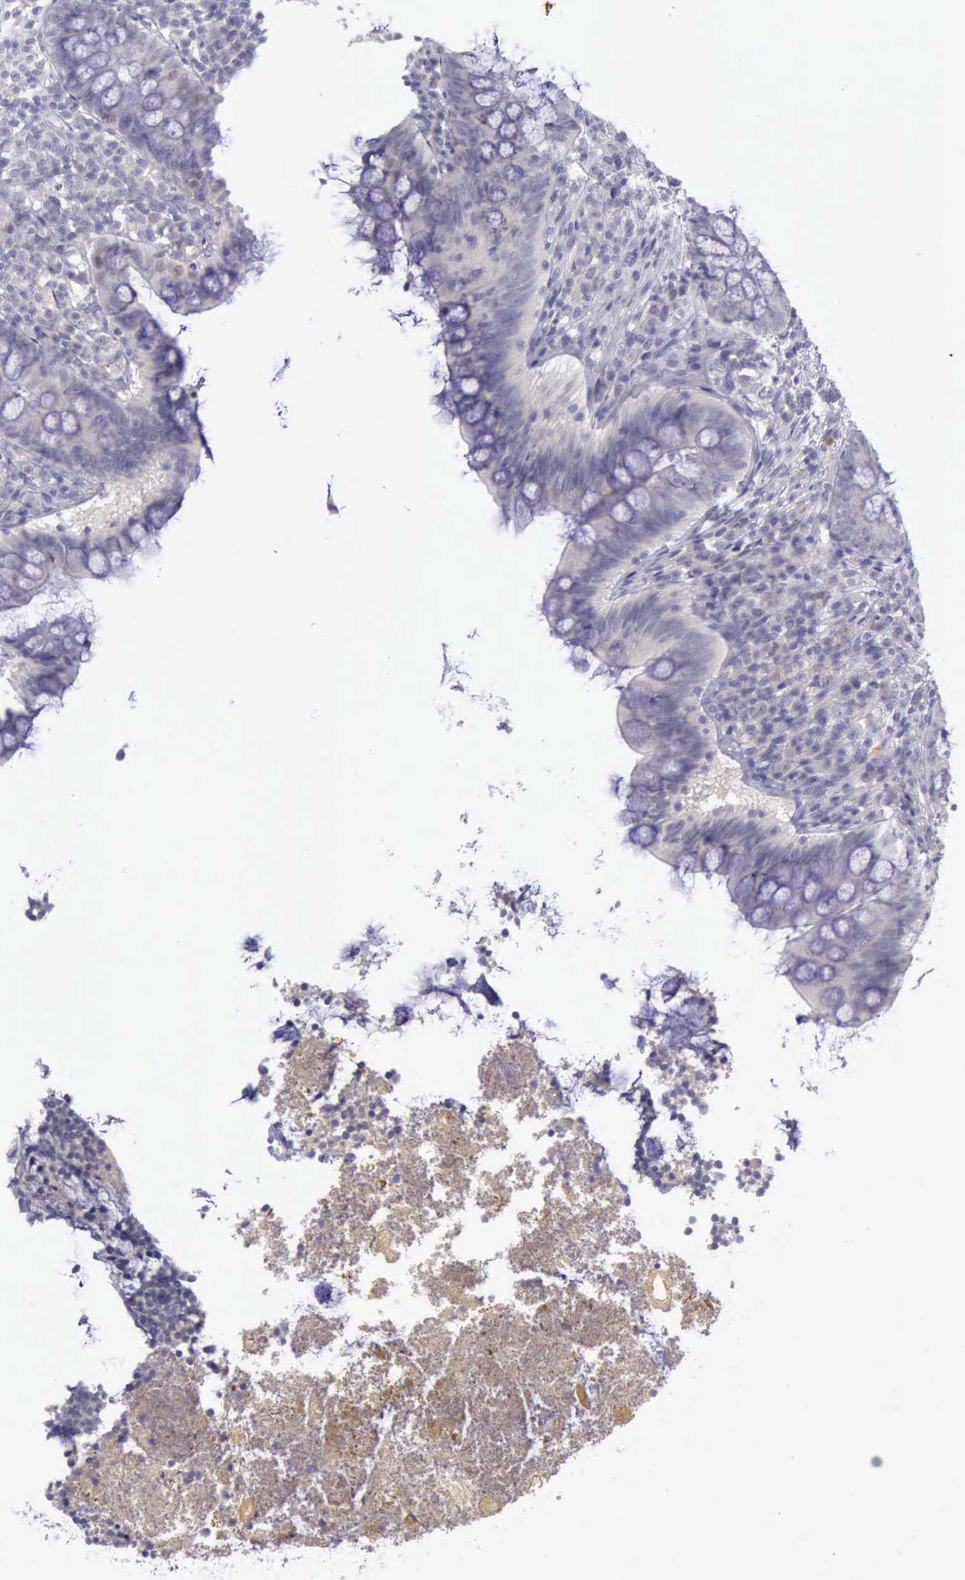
{"staining": {"intensity": "negative", "quantity": "none", "location": "none"}, "tissue": "appendix", "cell_type": "Glandular cells", "image_type": "normal", "snomed": [{"axis": "morphology", "description": "Normal tissue, NOS"}, {"axis": "topography", "description": "Appendix"}], "caption": "The micrograph exhibits no staining of glandular cells in normal appendix.", "gene": "ARNT2", "patient": {"sex": "female", "age": 66}}